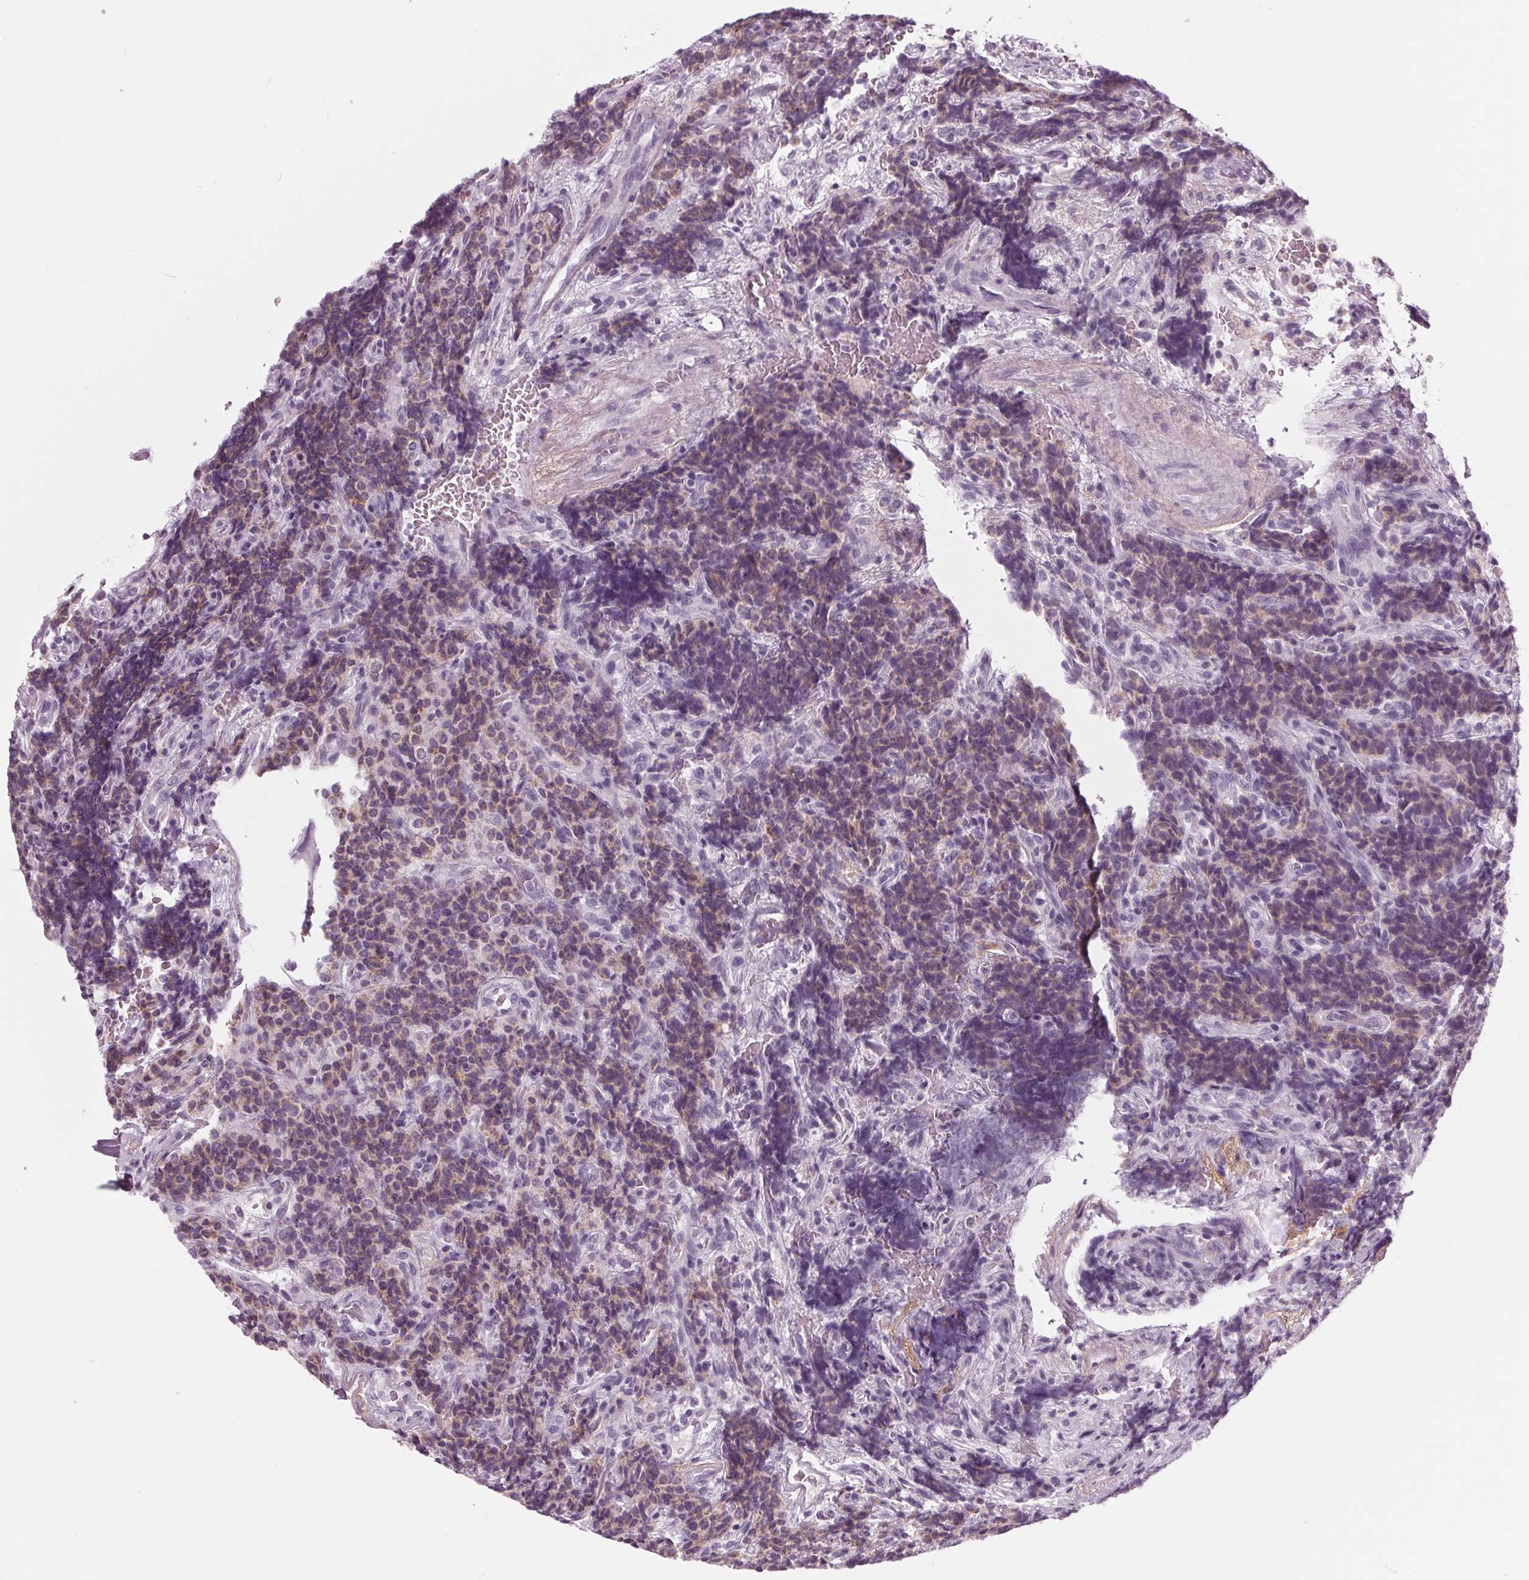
{"staining": {"intensity": "weak", "quantity": "25%-75%", "location": "cytoplasmic/membranous"}, "tissue": "carcinoid", "cell_type": "Tumor cells", "image_type": "cancer", "snomed": [{"axis": "morphology", "description": "Carcinoid, malignant, NOS"}, {"axis": "topography", "description": "Pancreas"}], "caption": "Malignant carcinoid stained with DAB (3,3'-diaminobenzidine) immunohistochemistry (IHC) shows low levels of weak cytoplasmic/membranous expression in about 25%-75% of tumor cells.", "gene": "CYP3A43", "patient": {"sex": "male", "age": 36}}